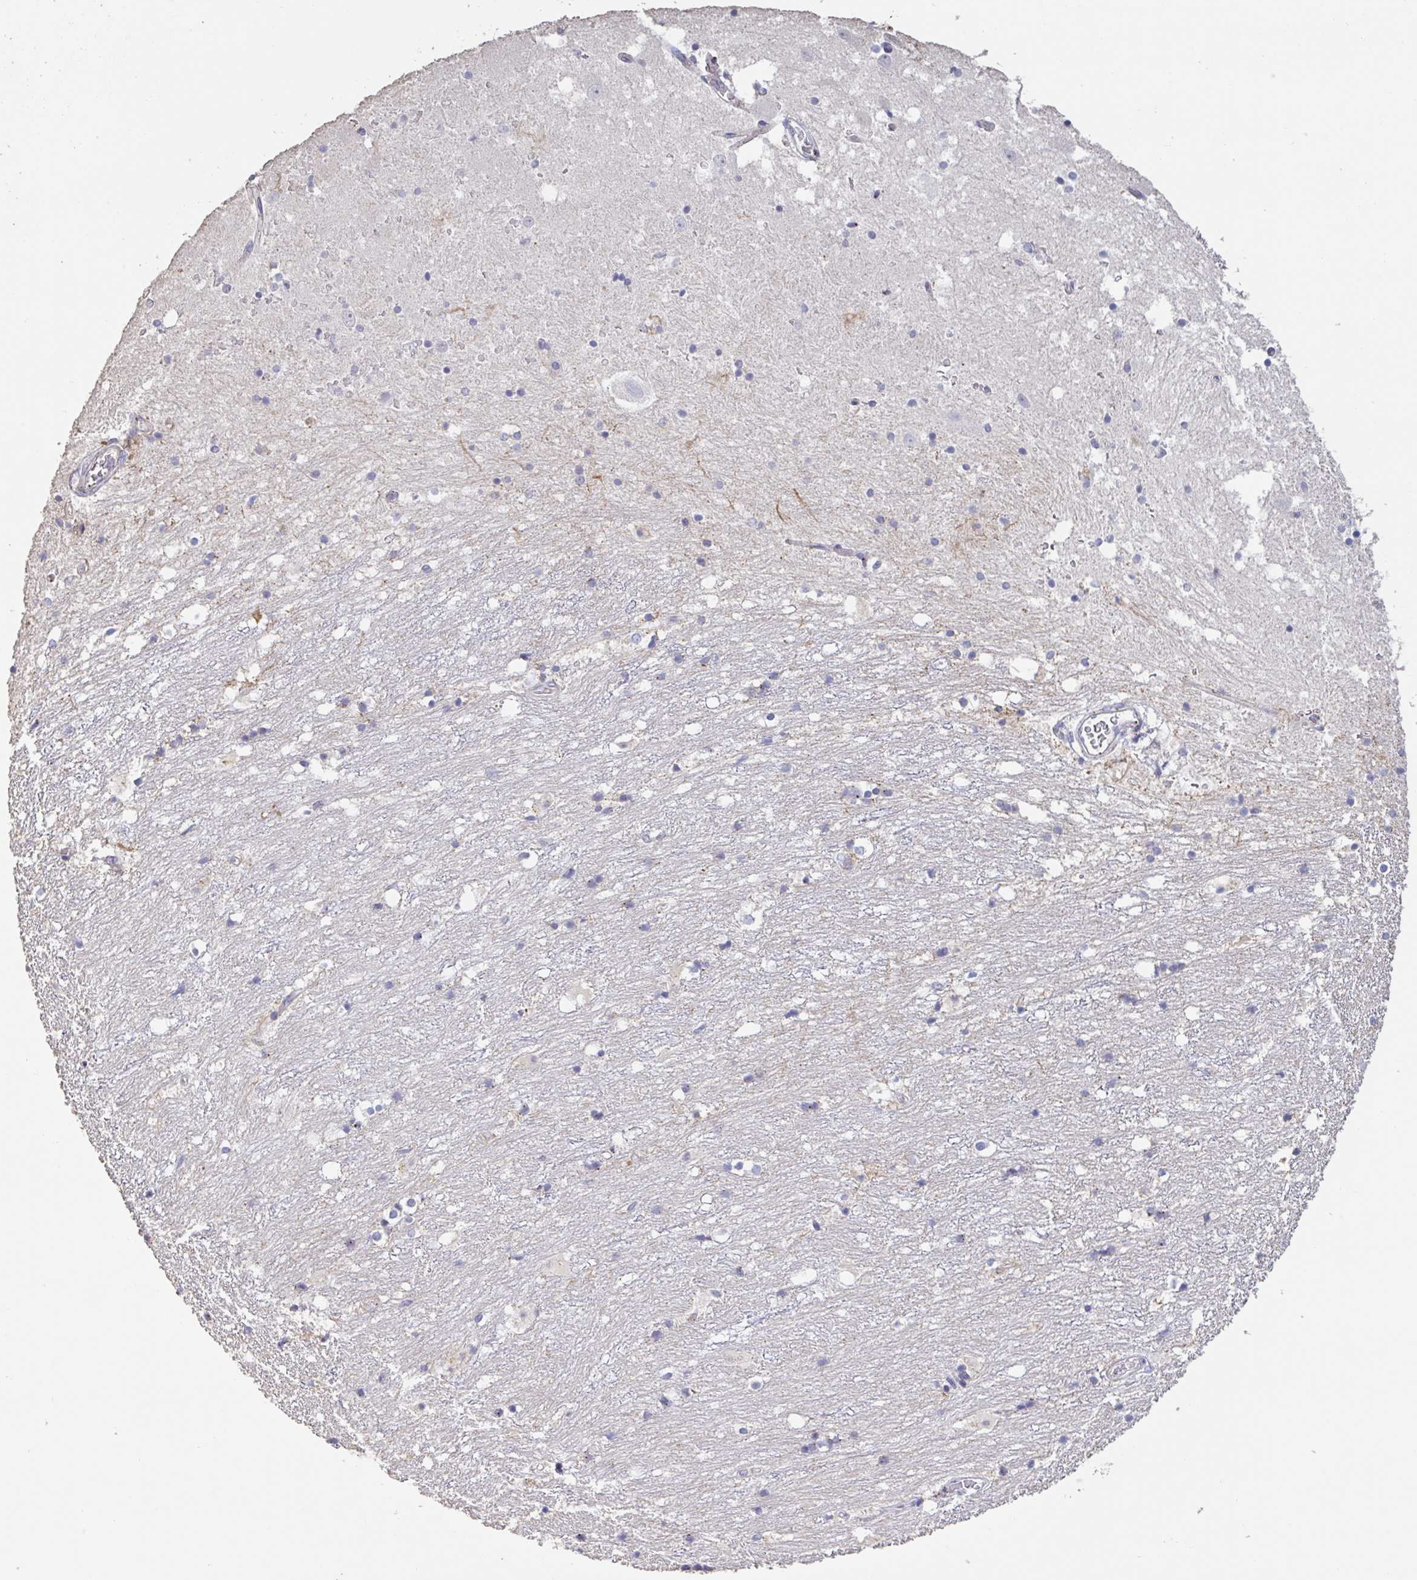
{"staining": {"intensity": "negative", "quantity": "none", "location": "none"}, "tissue": "hippocampus", "cell_type": "Glial cells", "image_type": "normal", "snomed": [{"axis": "morphology", "description": "Normal tissue, NOS"}, {"axis": "topography", "description": "Hippocampus"}], "caption": "Hippocampus stained for a protein using immunohistochemistry (IHC) shows no positivity glial cells.", "gene": "CHMP5", "patient": {"sex": "female", "age": 52}}